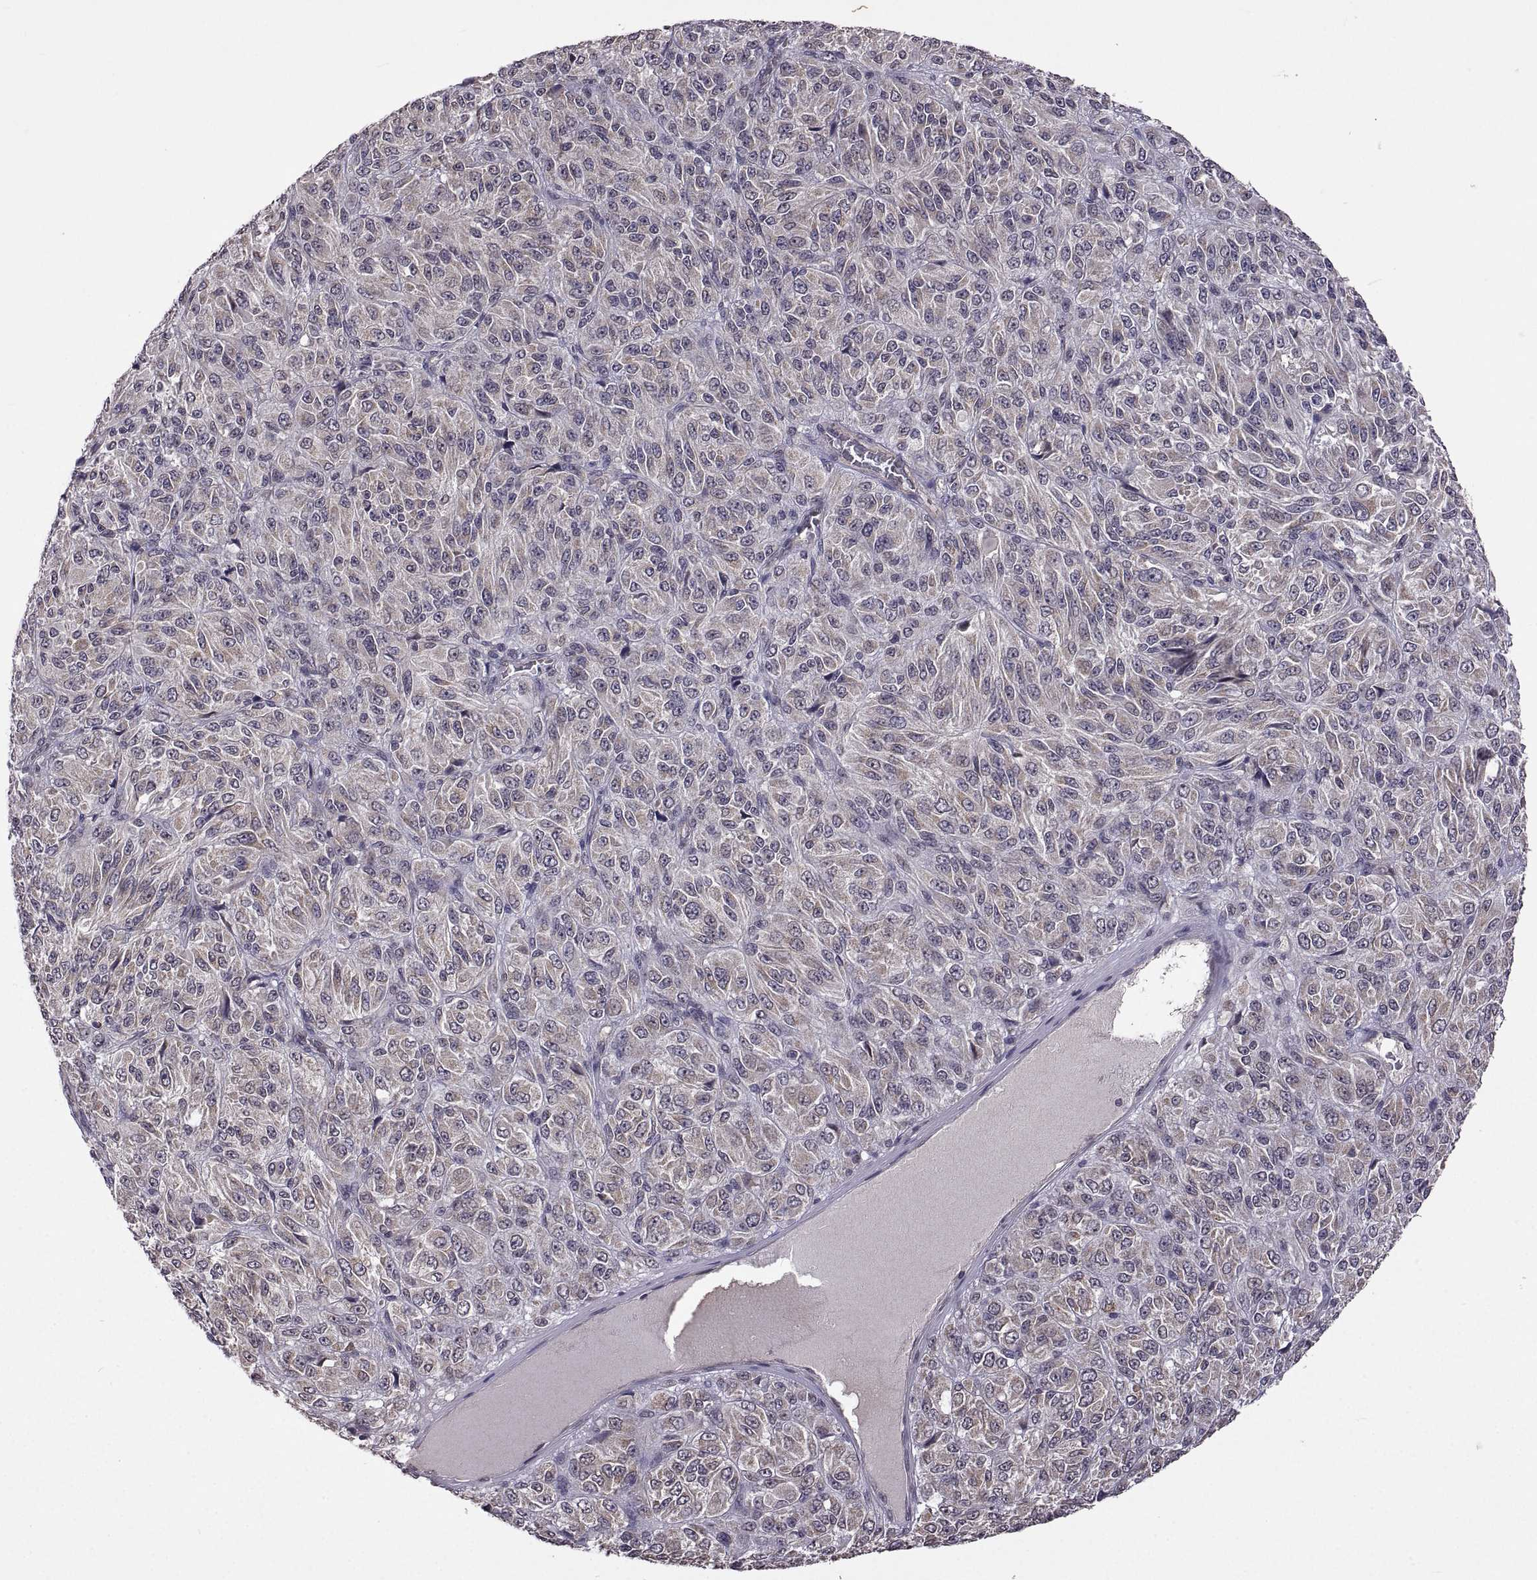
{"staining": {"intensity": "weak", "quantity": "25%-75%", "location": "cytoplasmic/membranous"}, "tissue": "melanoma", "cell_type": "Tumor cells", "image_type": "cancer", "snomed": [{"axis": "morphology", "description": "Malignant melanoma, Metastatic site"}, {"axis": "topography", "description": "Brain"}], "caption": "IHC (DAB (3,3'-diaminobenzidine)) staining of malignant melanoma (metastatic site) exhibits weak cytoplasmic/membranous protein expression in about 25%-75% of tumor cells.", "gene": "LAMA1", "patient": {"sex": "female", "age": 56}}